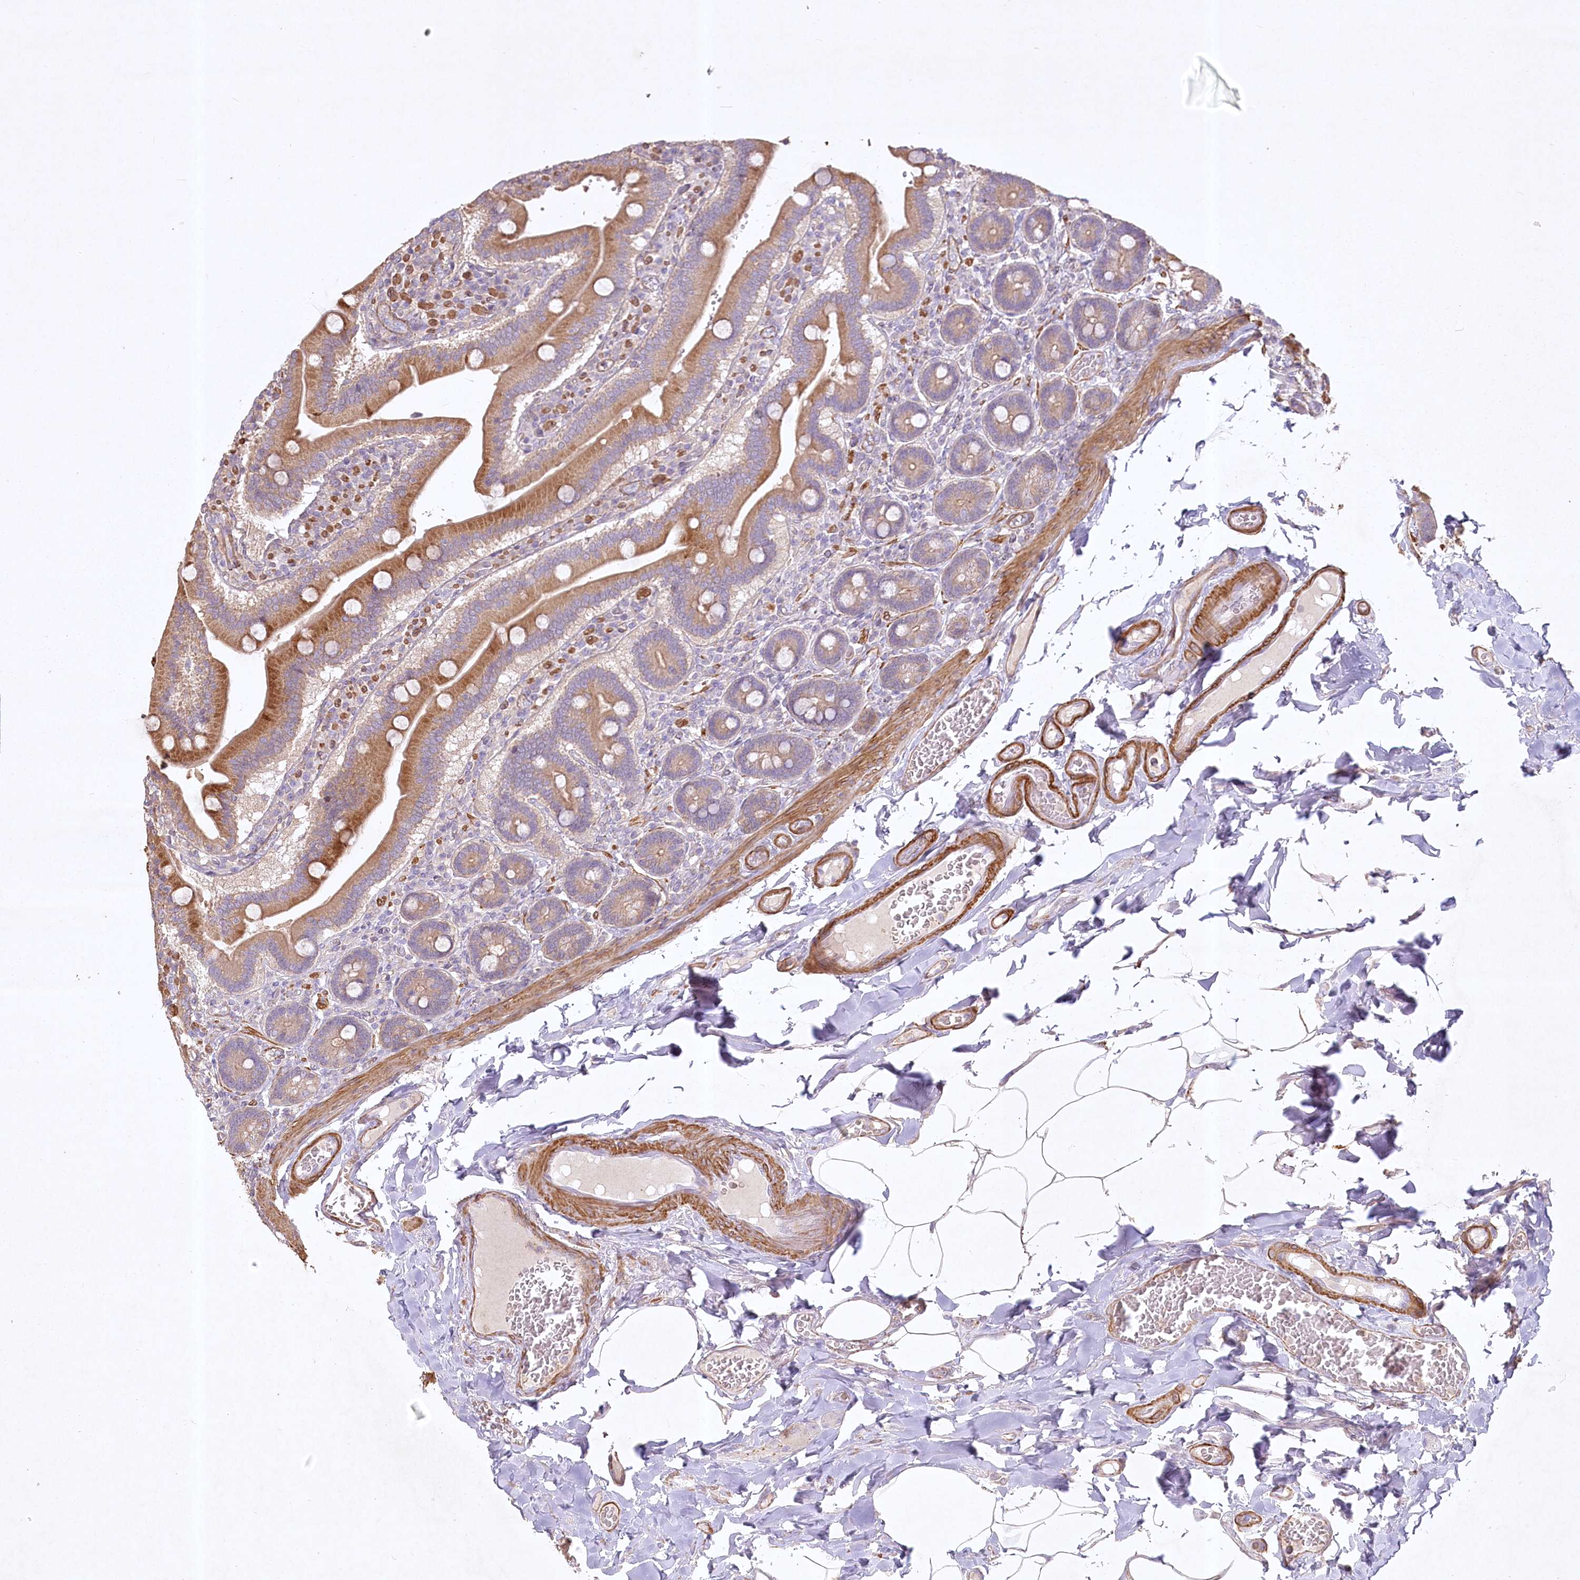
{"staining": {"intensity": "strong", "quantity": "25%-75%", "location": "cytoplasmic/membranous"}, "tissue": "duodenum", "cell_type": "Glandular cells", "image_type": "normal", "snomed": [{"axis": "morphology", "description": "Normal tissue, NOS"}, {"axis": "topography", "description": "Duodenum"}], "caption": "High-magnification brightfield microscopy of unremarkable duodenum stained with DAB (3,3'-diaminobenzidine) (brown) and counterstained with hematoxylin (blue). glandular cells exhibit strong cytoplasmic/membranous positivity is seen in about25%-75% of cells.", "gene": "INPP4B", "patient": {"sex": "female", "age": 62}}